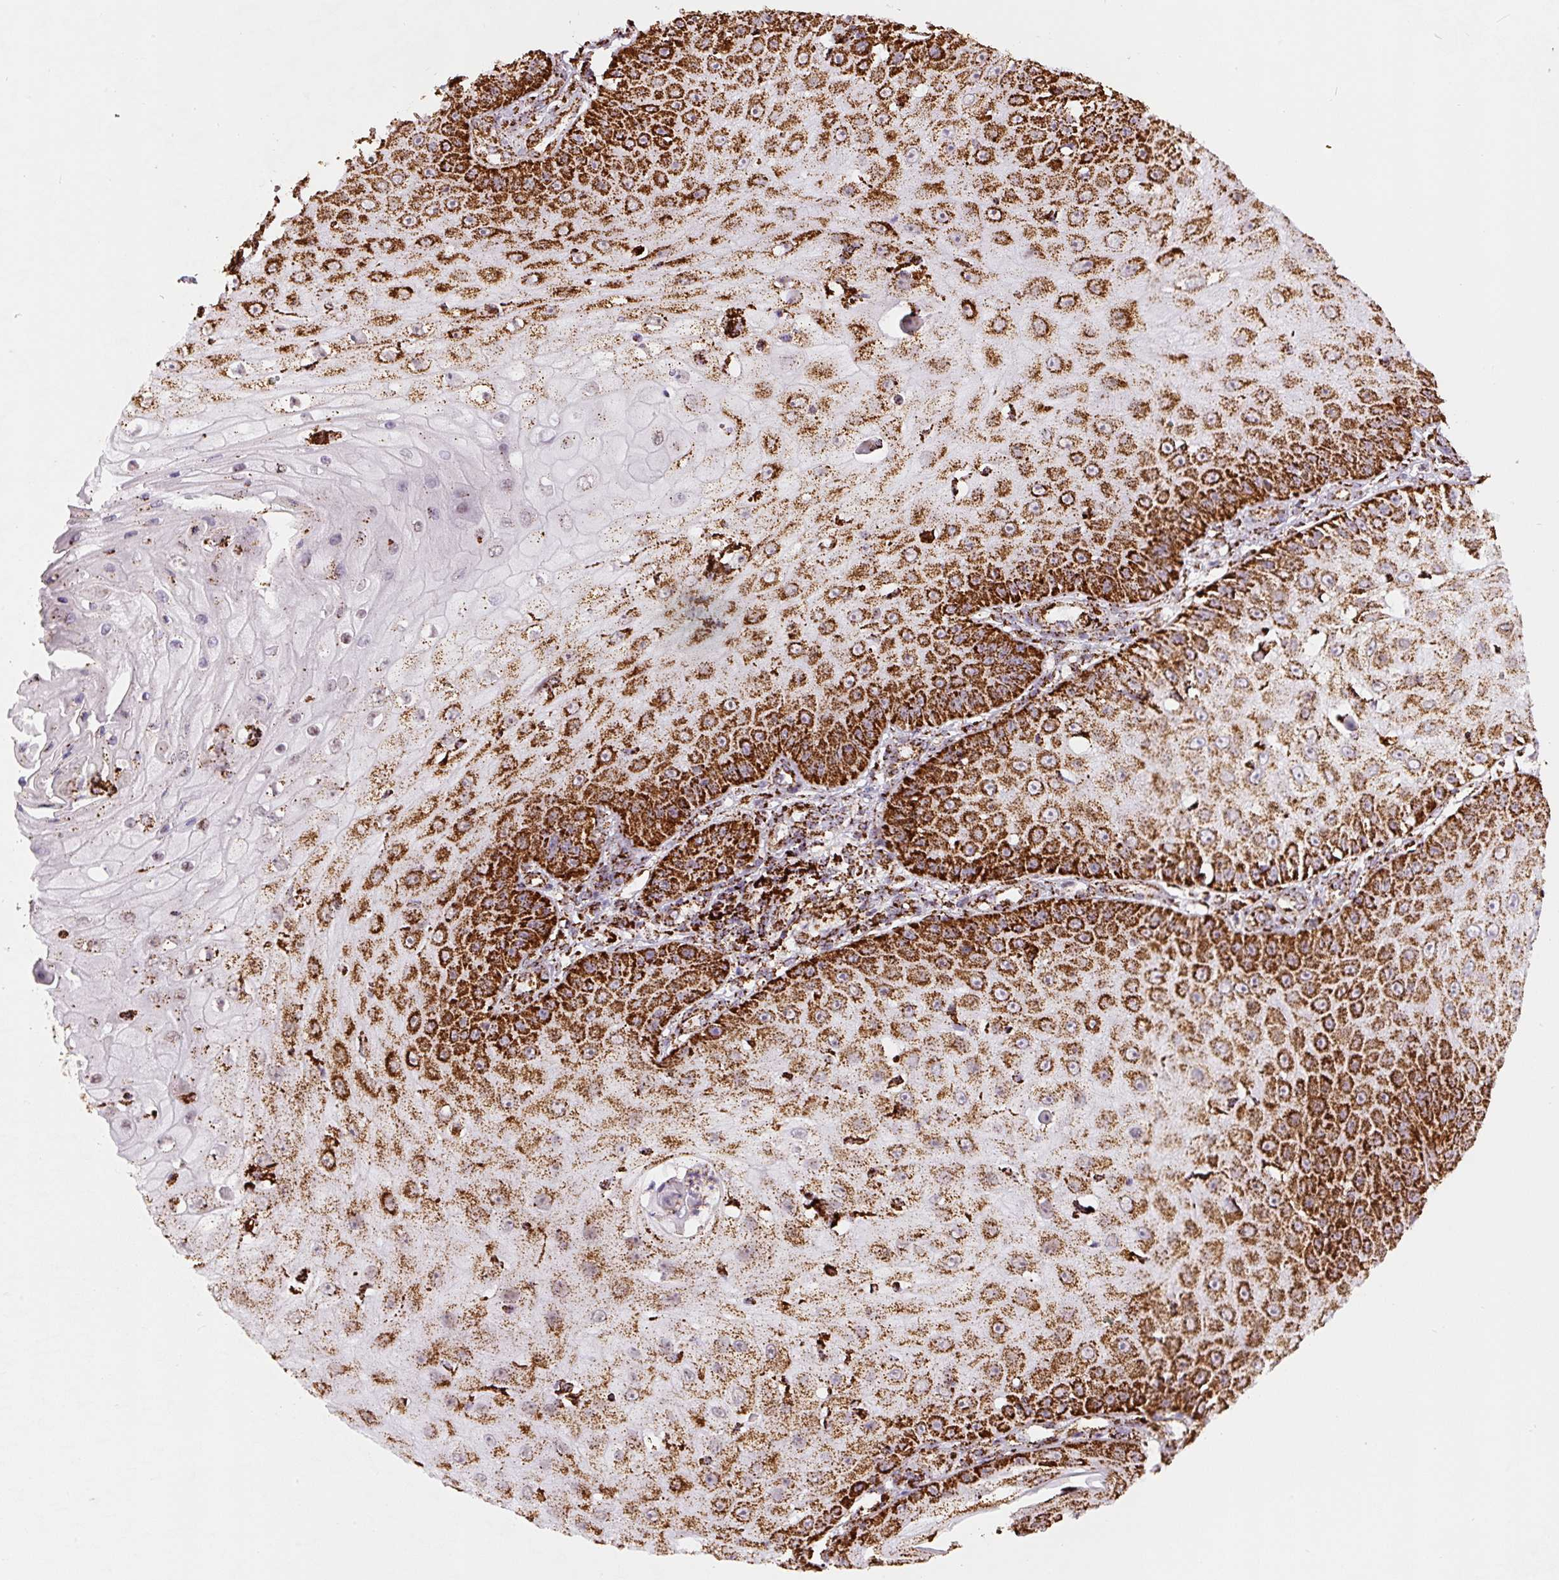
{"staining": {"intensity": "strong", "quantity": ">75%", "location": "cytoplasmic/membranous"}, "tissue": "skin cancer", "cell_type": "Tumor cells", "image_type": "cancer", "snomed": [{"axis": "morphology", "description": "Squamous cell carcinoma, NOS"}, {"axis": "topography", "description": "Skin"}], "caption": "Protein expression analysis of human skin cancer (squamous cell carcinoma) reveals strong cytoplasmic/membranous positivity in about >75% of tumor cells.", "gene": "ATP5F1A", "patient": {"sex": "male", "age": 70}}